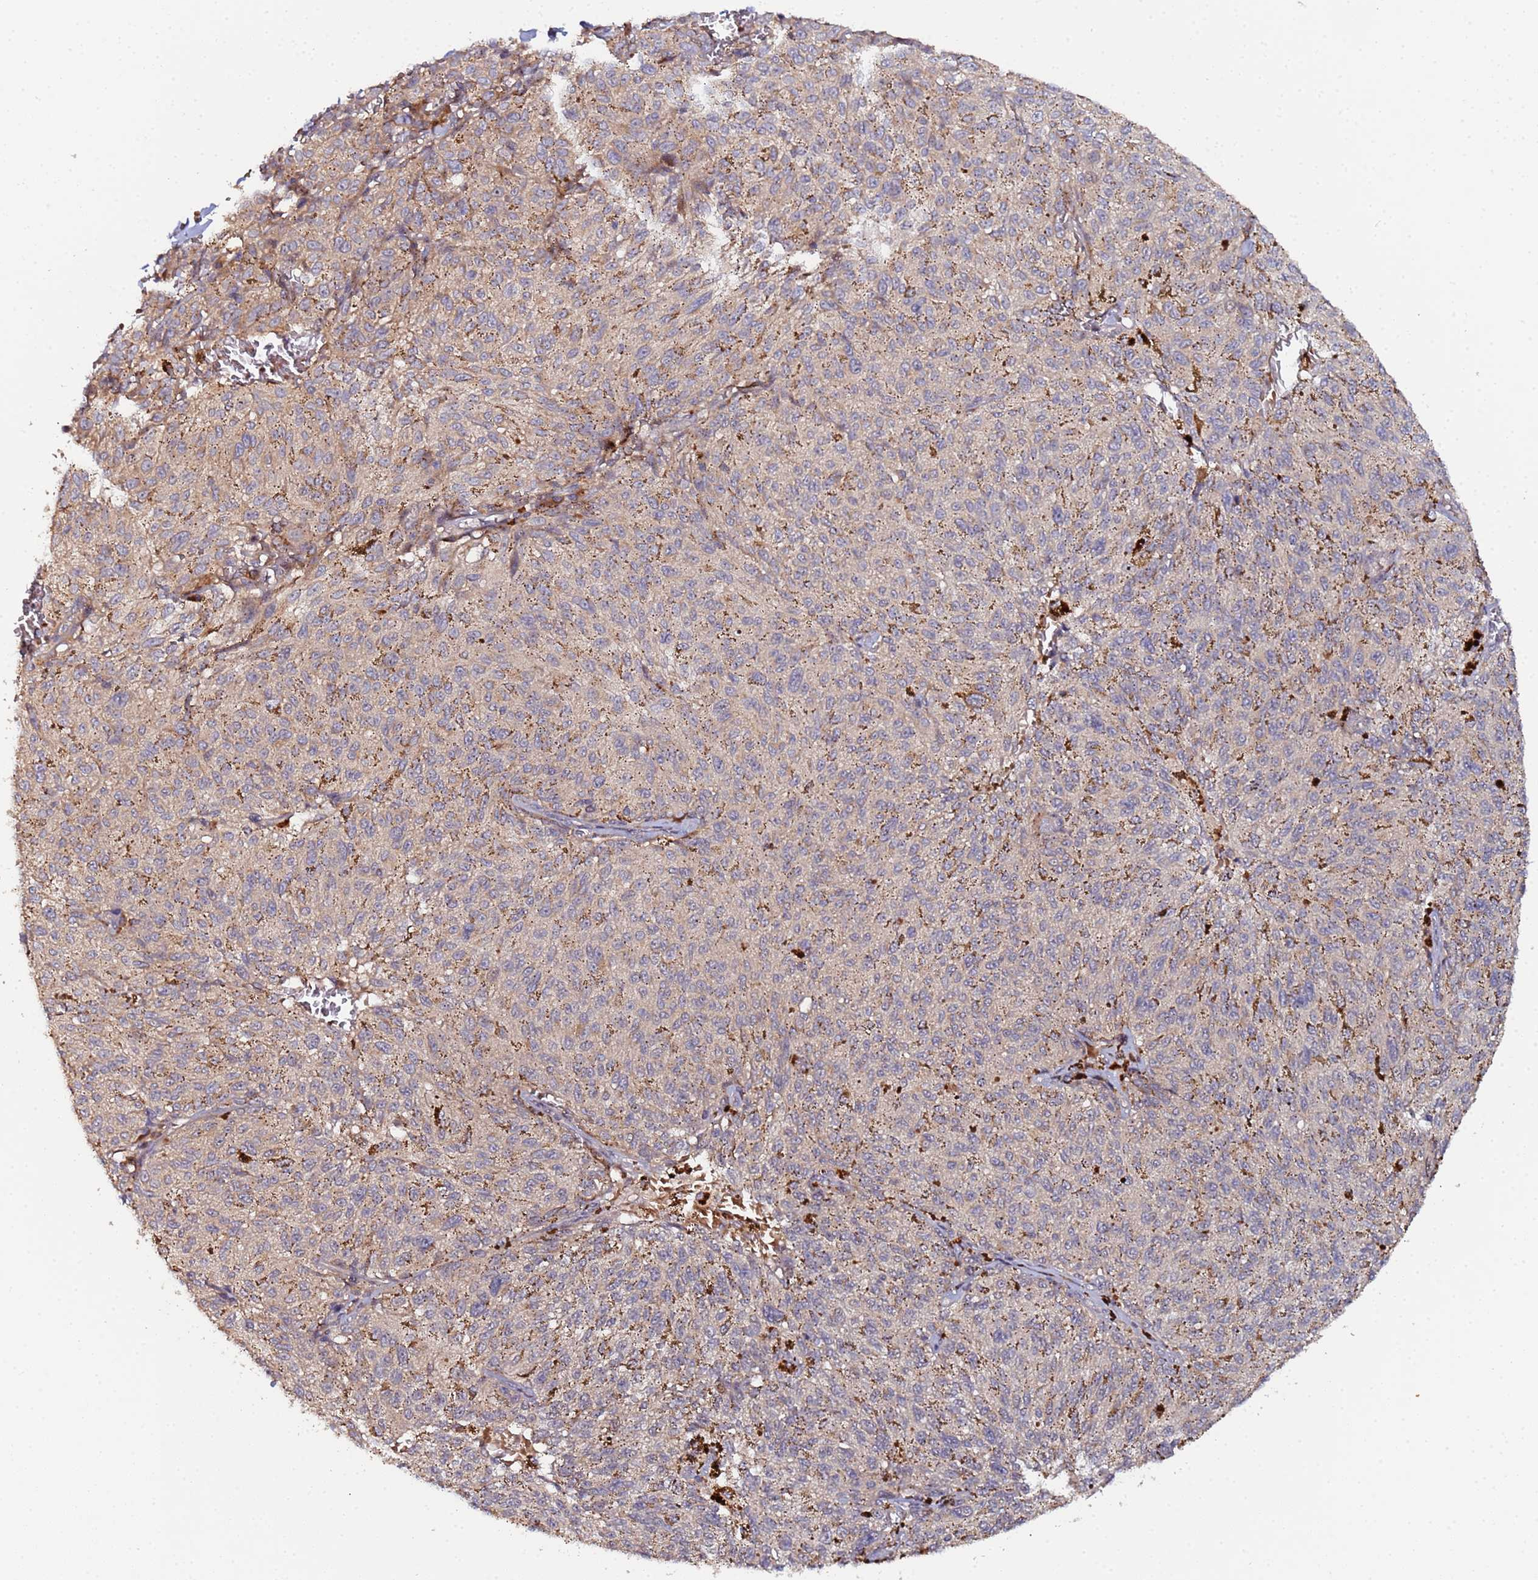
{"staining": {"intensity": "weak", "quantity": "25%-75%", "location": "cytoplasmic/membranous"}, "tissue": "melanoma", "cell_type": "Tumor cells", "image_type": "cancer", "snomed": [{"axis": "morphology", "description": "Malignant melanoma, NOS"}, {"axis": "topography", "description": "Skin"}], "caption": "Immunohistochemistry (DAB (3,3'-diaminobenzidine)) staining of human malignant melanoma reveals weak cytoplasmic/membranous protein staining in about 25%-75% of tumor cells. The protein of interest is stained brown, and the nuclei are stained in blue (DAB IHC with brightfield microscopy, high magnification).", "gene": "OSER1", "patient": {"sex": "female", "age": 72}}